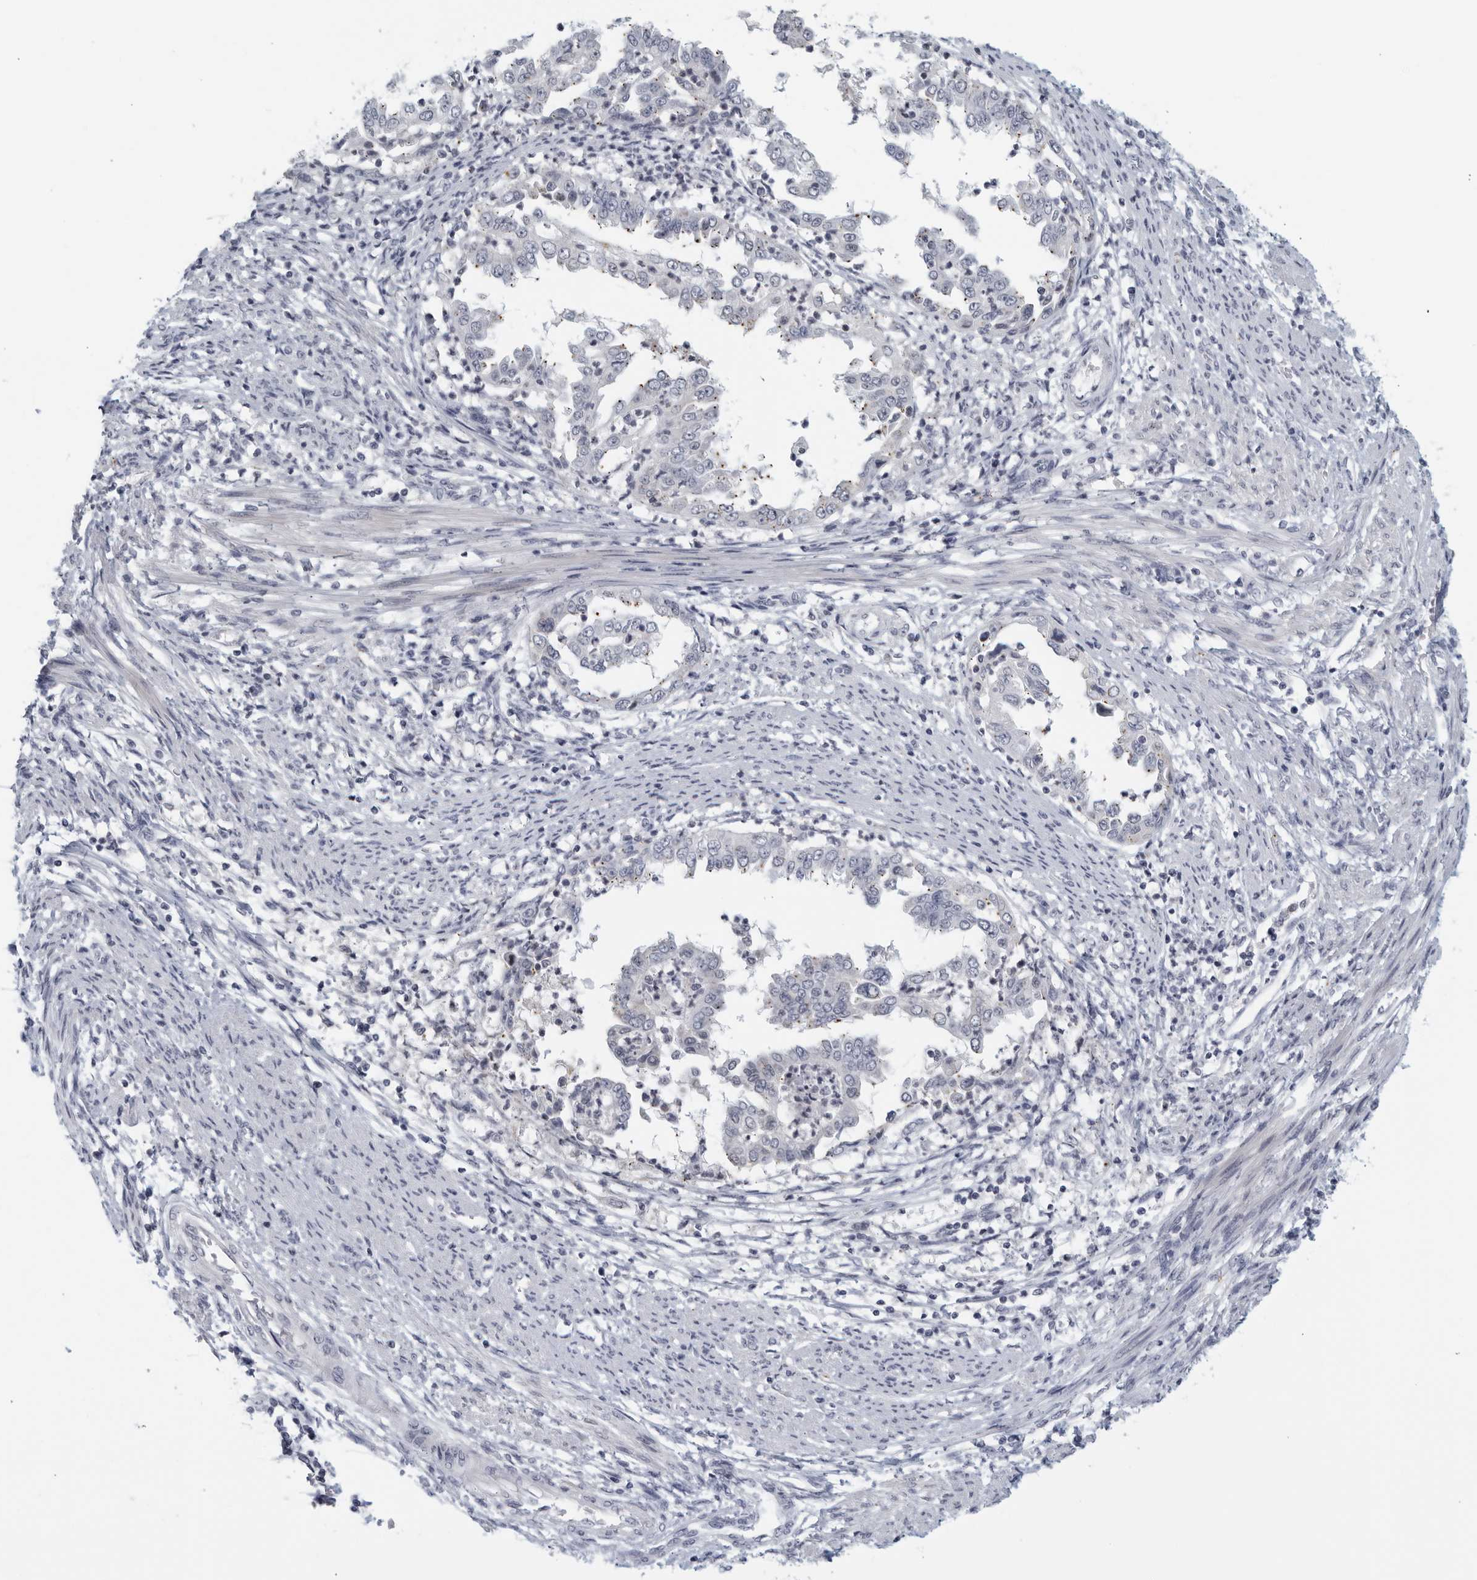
{"staining": {"intensity": "negative", "quantity": "none", "location": "none"}, "tissue": "endometrial cancer", "cell_type": "Tumor cells", "image_type": "cancer", "snomed": [{"axis": "morphology", "description": "Adenocarcinoma, NOS"}, {"axis": "topography", "description": "Endometrium"}], "caption": "Immunohistochemistry of human endometrial cancer reveals no staining in tumor cells.", "gene": "MATN1", "patient": {"sex": "female", "age": 85}}